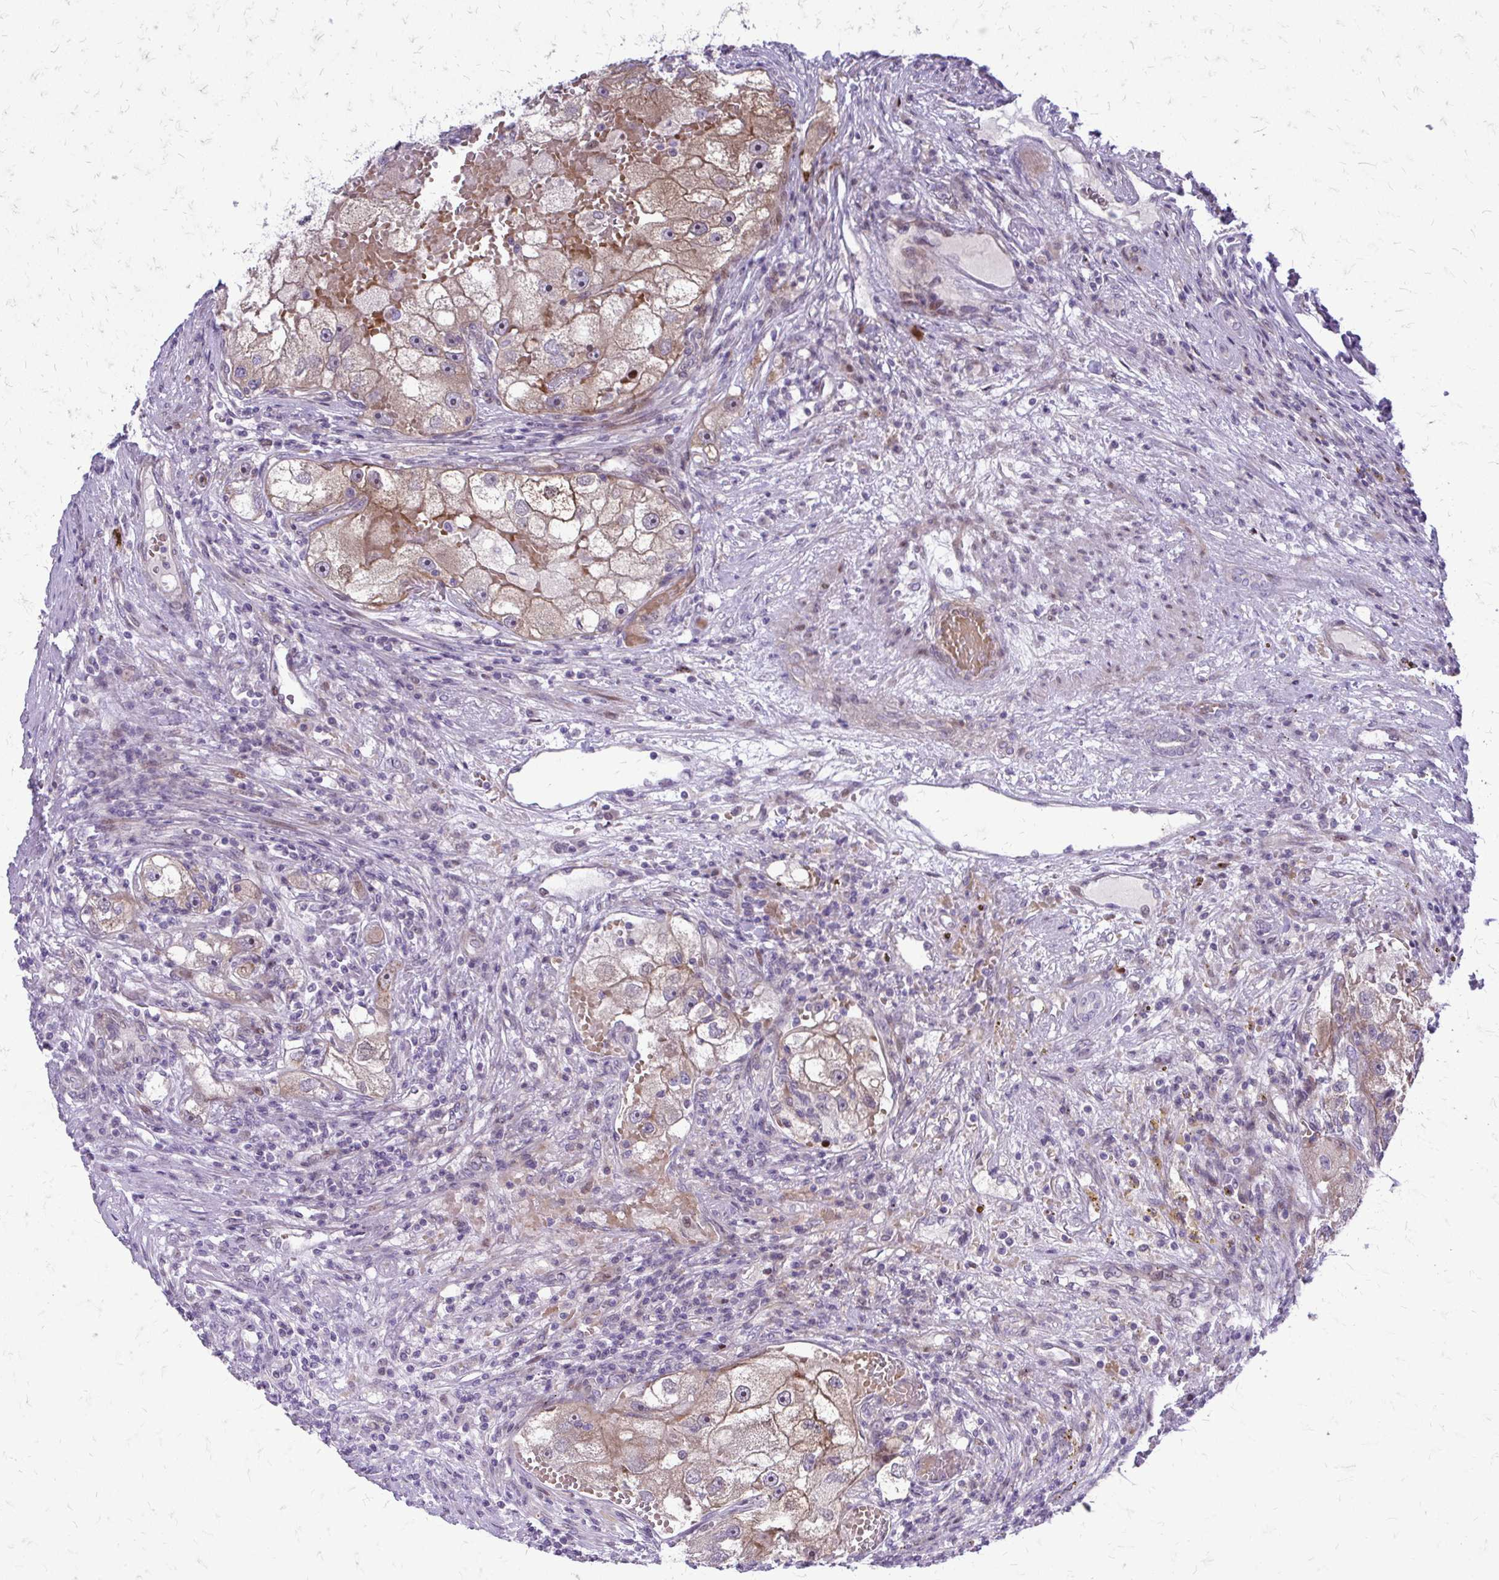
{"staining": {"intensity": "moderate", "quantity": ">75%", "location": "cytoplasmic/membranous"}, "tissue": "renal cancer", "cell_type": "Tumor cells", "image_type": "cancer", "snomed": [{"axis": "morphology", "description": "Adenocarcinoma, NOS"}, {"axis": "topography", "description": "Kidney"}], "caption": "Immunohistochemistry image of renal adenocarcinoma stained for a protein (brown), which shows medium levels of moderate cytoplasmic/membranous staining in approximately >75% of tumor cells.", "gene": "PPDPFL", "patient": {"sex": "male", "age": 63}}